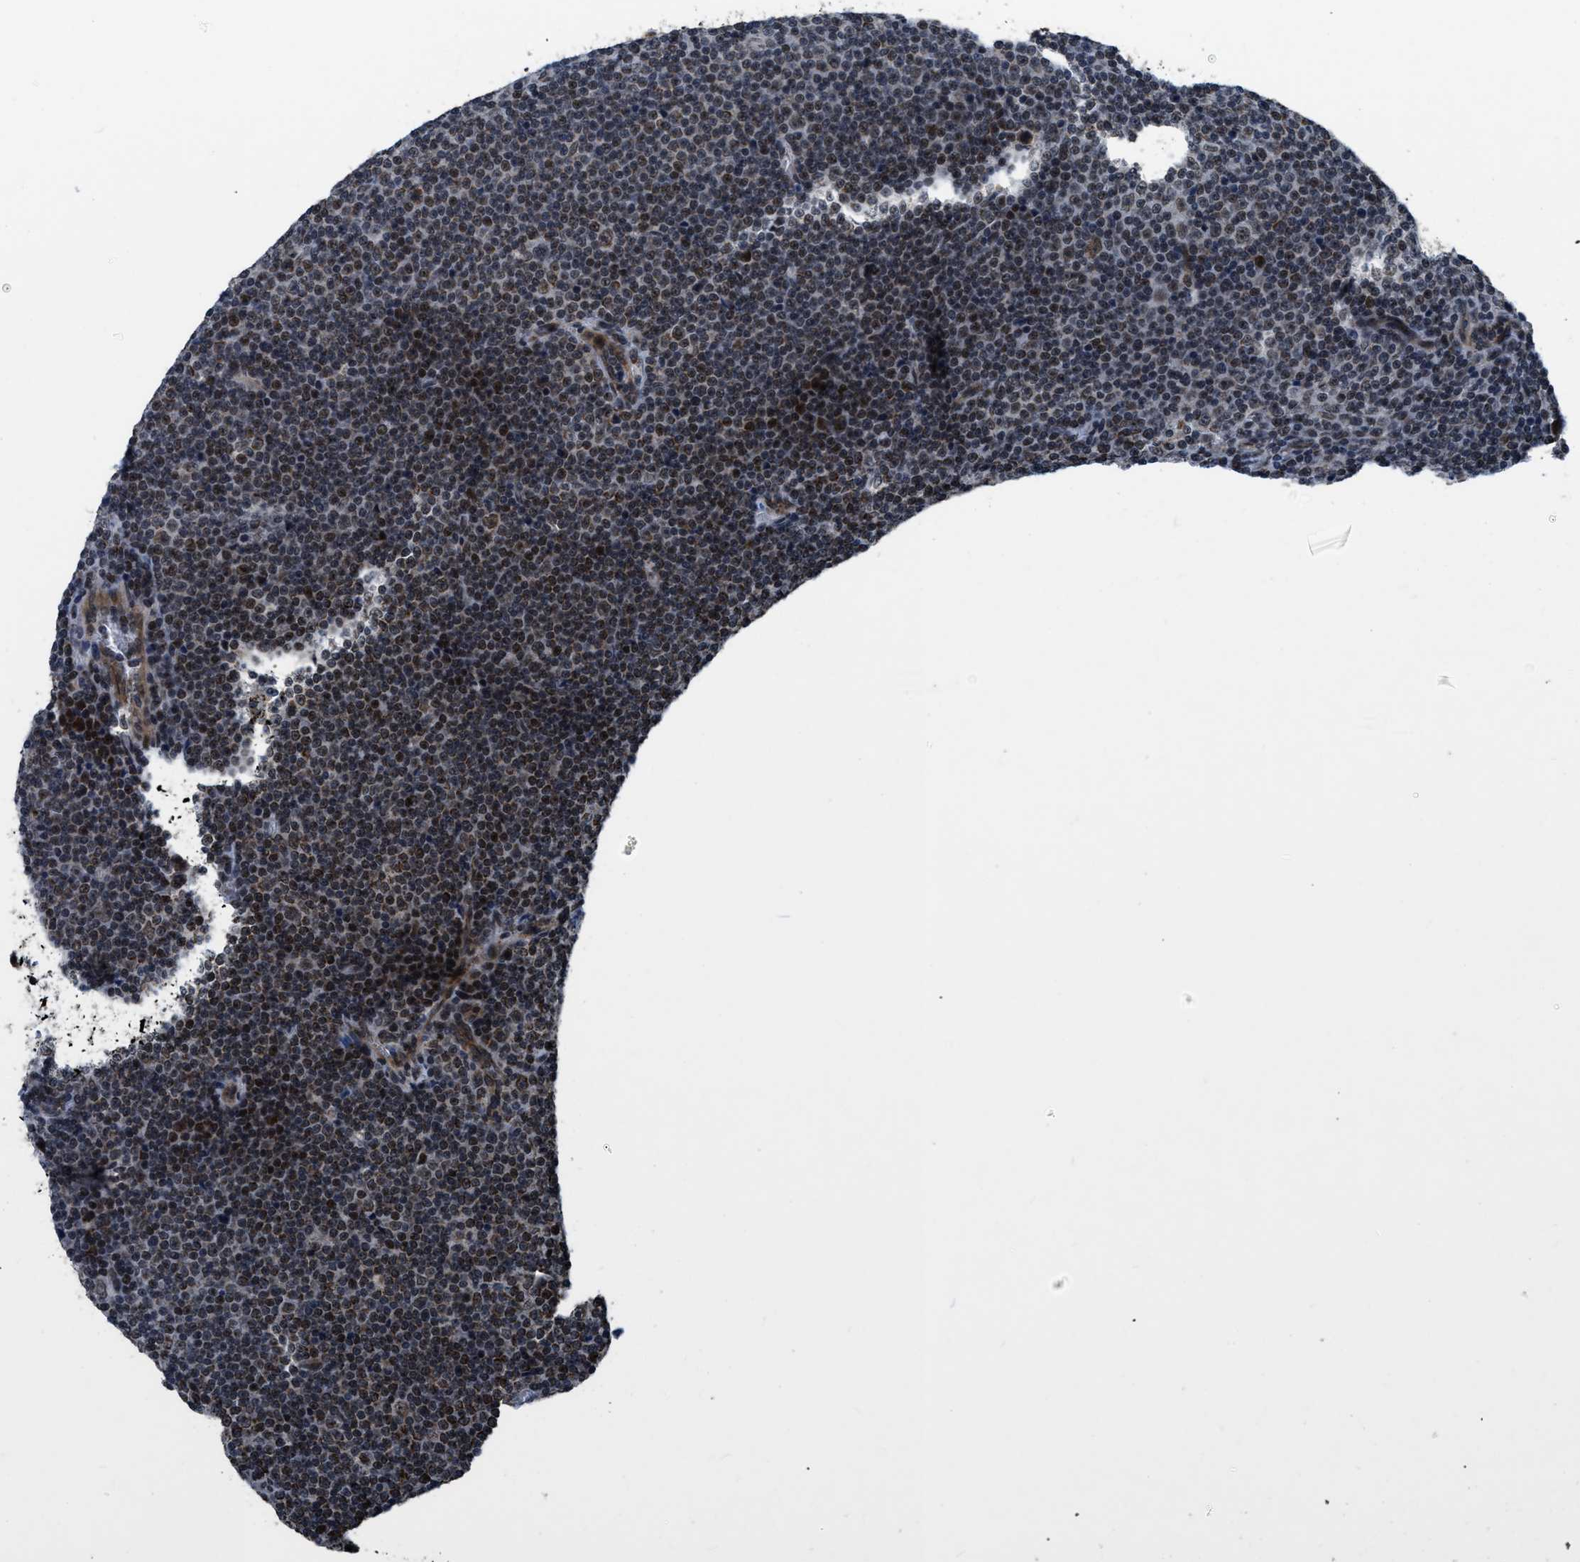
{"staining": {"intensity": "weak", "quantity": ">75%", "location": "nuclear"}, "tissue": "lymphoma", "cell_type": "Tumor cells", "image_type": "cancer", "snomed": [{"axis": "morphology", "description": "Malignant lymphoma, non-Hodgkin's type, Low grade"}, {"axis": "topography", "description": "Lymph node"}], "caption": "Immunohistochemical staining of lymphoma reveals low levels of weak nuclear expression in approximately >75% of tumor cells.", "gene": "ZNHIT1", "patient": {"sex": "female", "age": 67}}